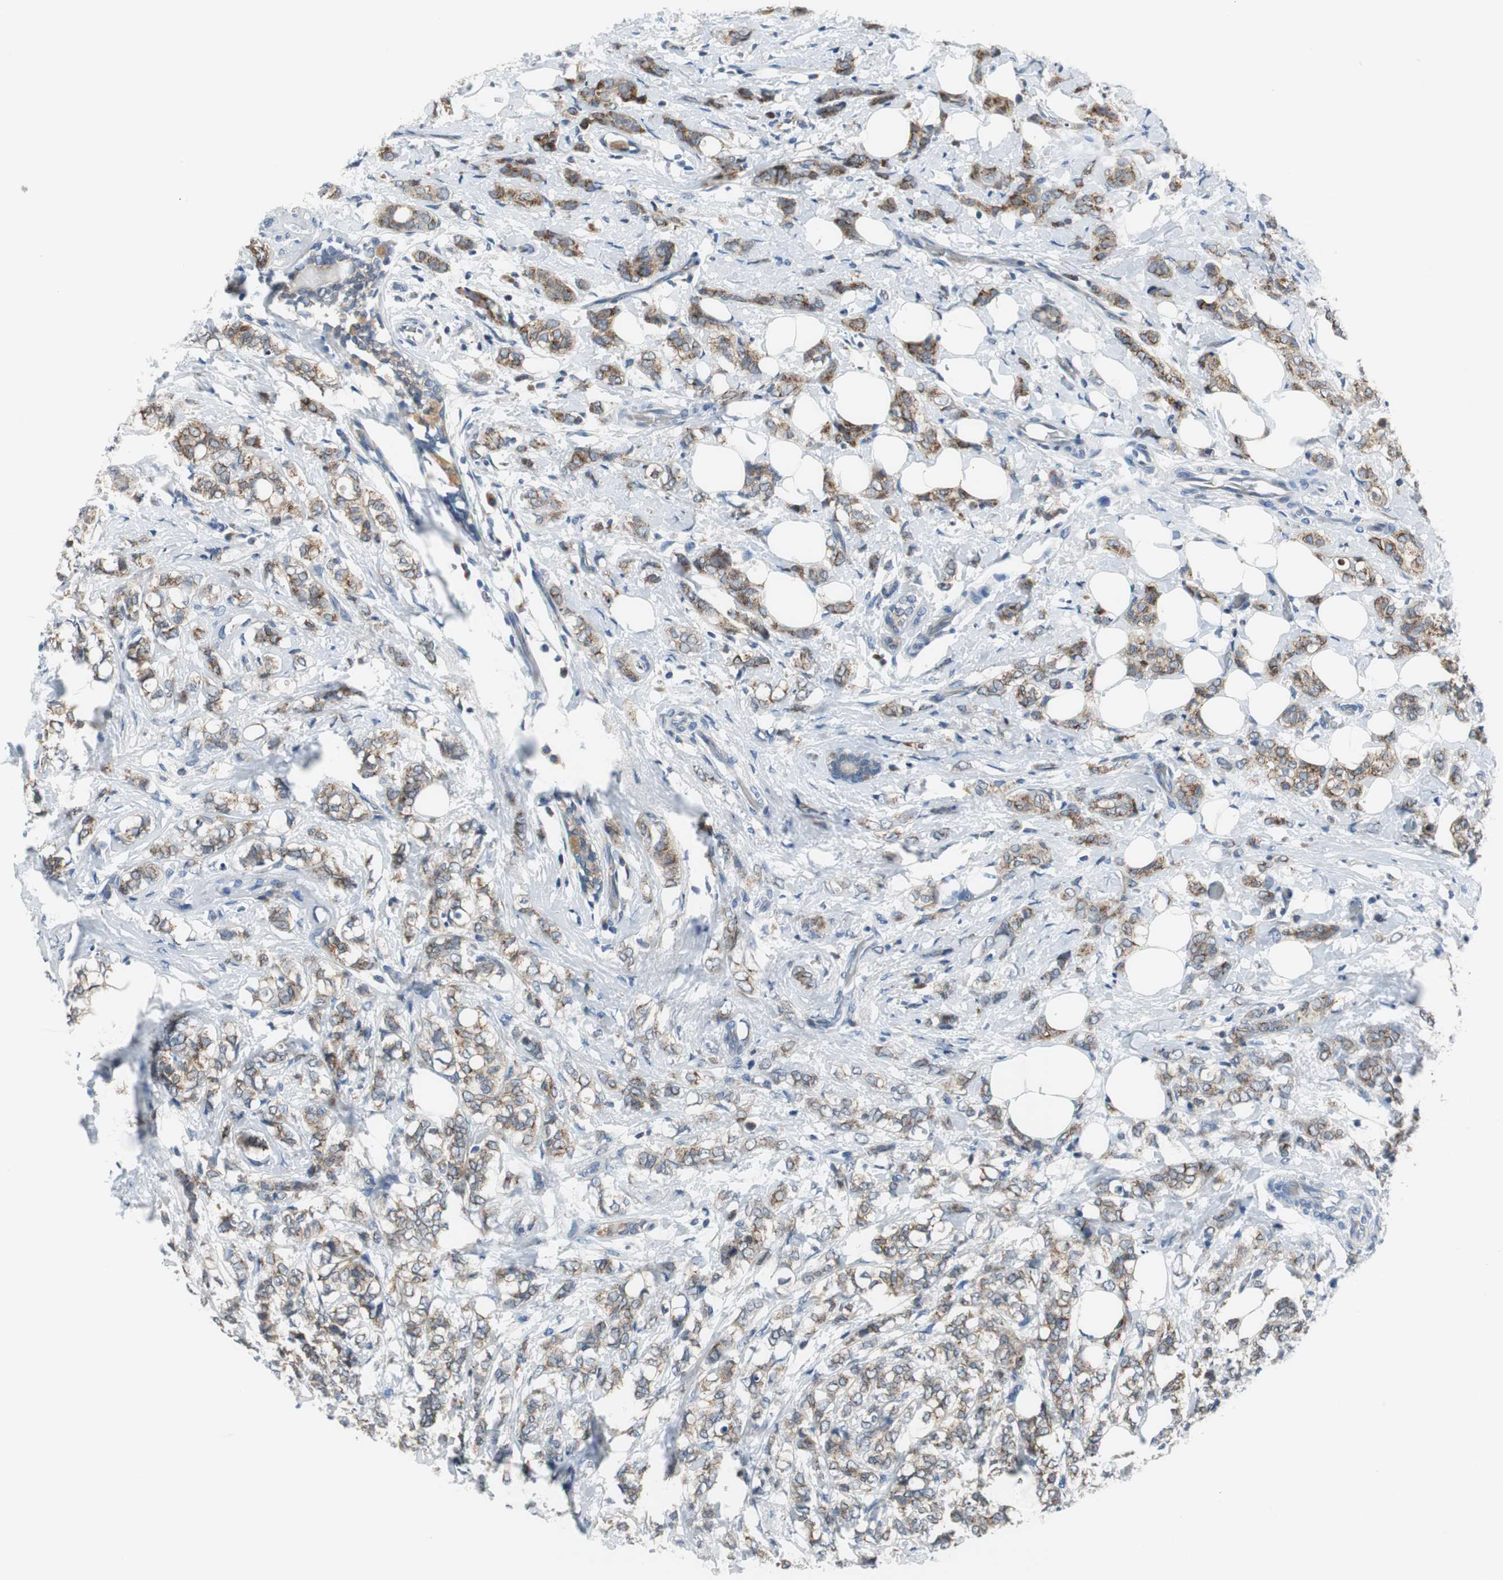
{"staining": {"intensity": "moderate", "quantity": ">75%", "location": "cytoplasmic/membranous"}, "tissue": "breast cancer", "cell_type": "Tumor cells", "image_type": "cancer", "snomed": [{"axis": "morphology", "description": "Lobular carcinoma"}, {"axis": "topography", "description": "Breast"}], "caption": "A brown stain highlights moderate cytoplasmic/membranous staining of a protein in human breast lobular carcinoma tumor cells.", "gene": "PLAA", "patient": {"sex": "female", "age": 60}}